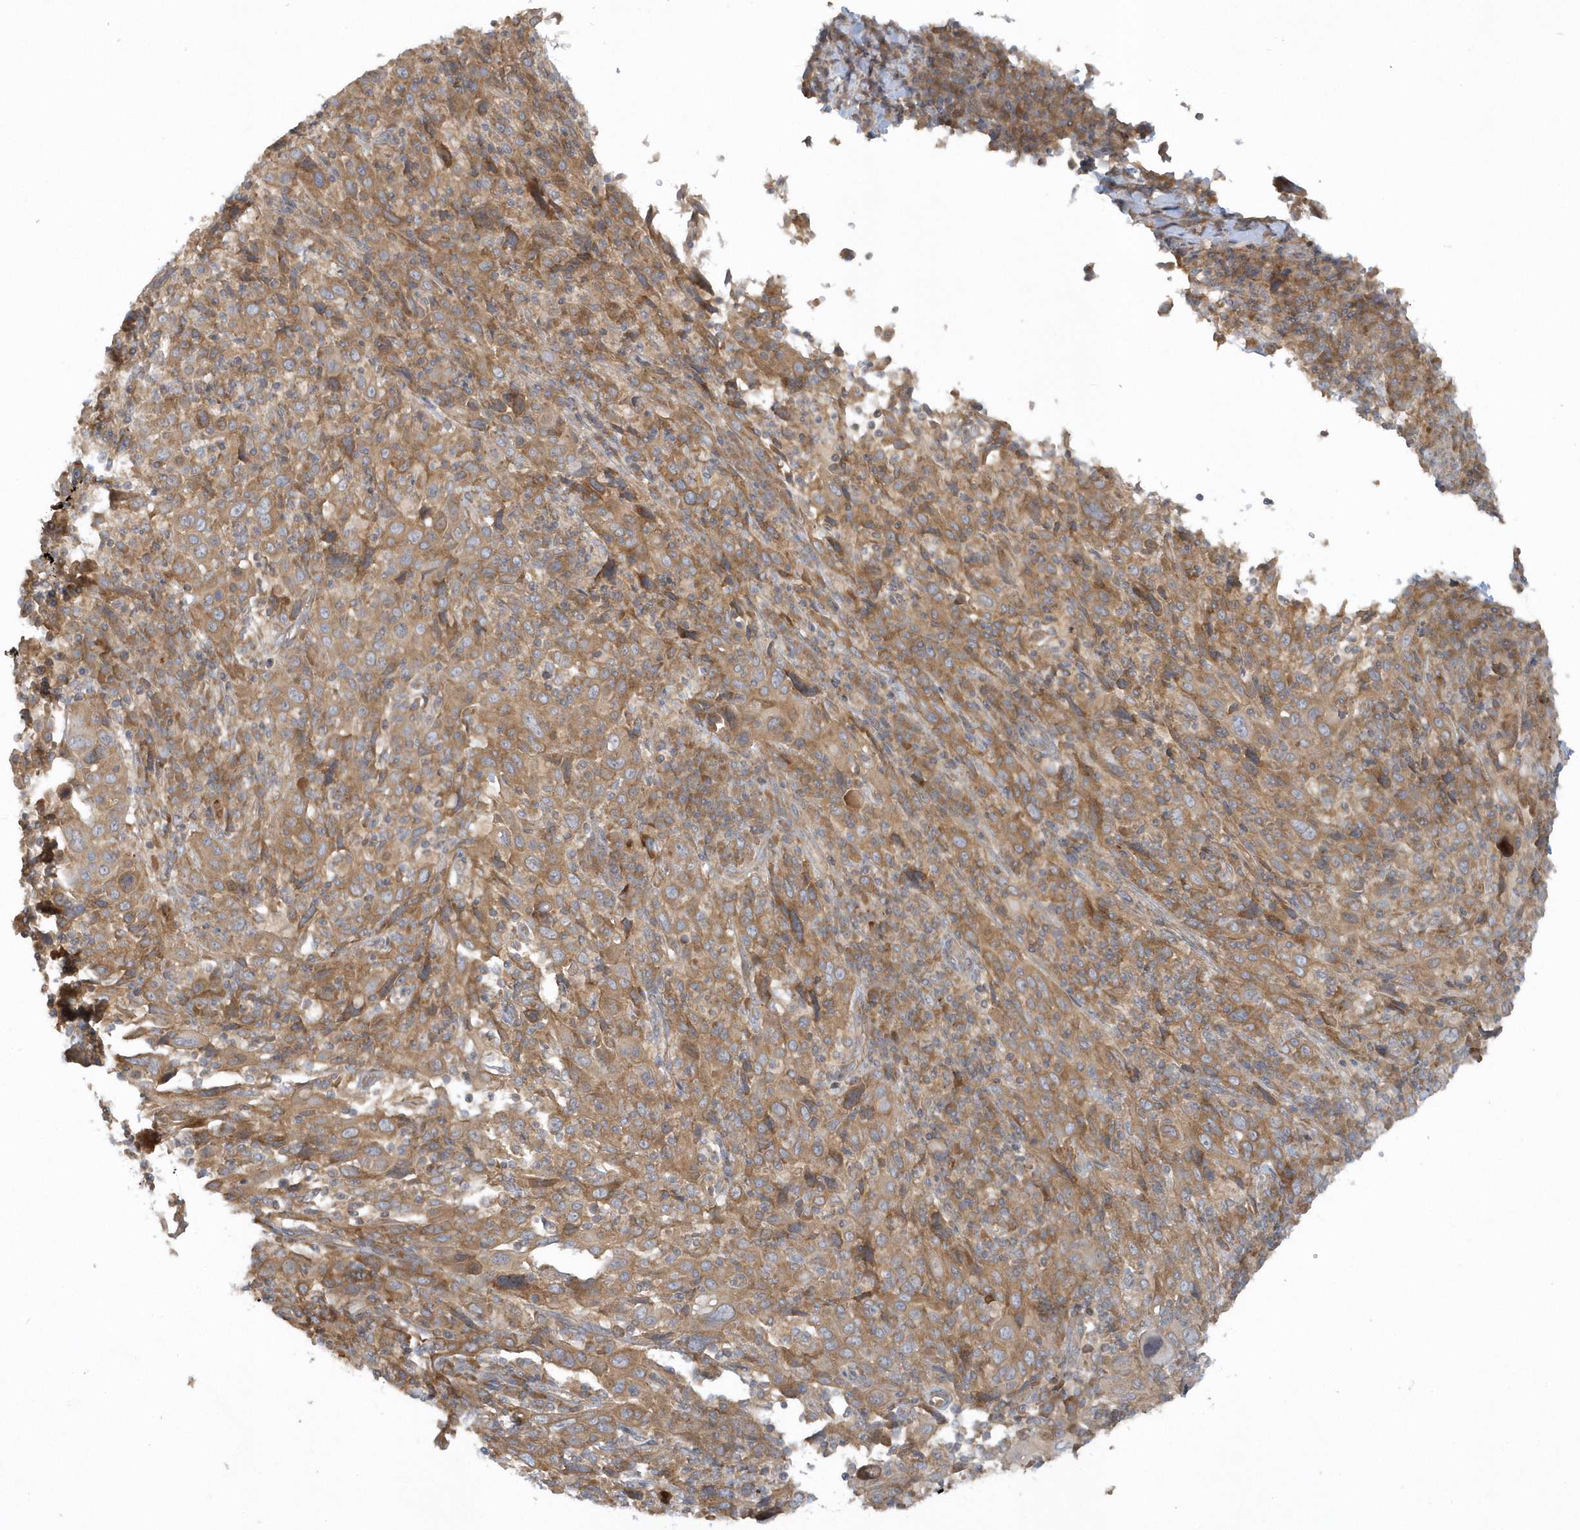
{"staining": {"intensity": "moderate", "quantity": ">75%", "location": "cytoplasmic/membranous"}, "tissue": "cervical cancer", "cell_type": "Tumor cells", "image_type": "cancer", "snomed": [{"axis": "morphology", "description": "Squamous cell carcinoma, NOS"}, {"axis": "topography", "description": "Cervix"}], "caption": "Cervical cancer (squamous cell carcinoma) stained with DAB immunohistochemistry reveals medium levels of moderate cytoplasmic/membranous positivity in about >75% of tumor cells.", "gene": "CNOT10", "patient": {"sex": "female", "age": 46}}